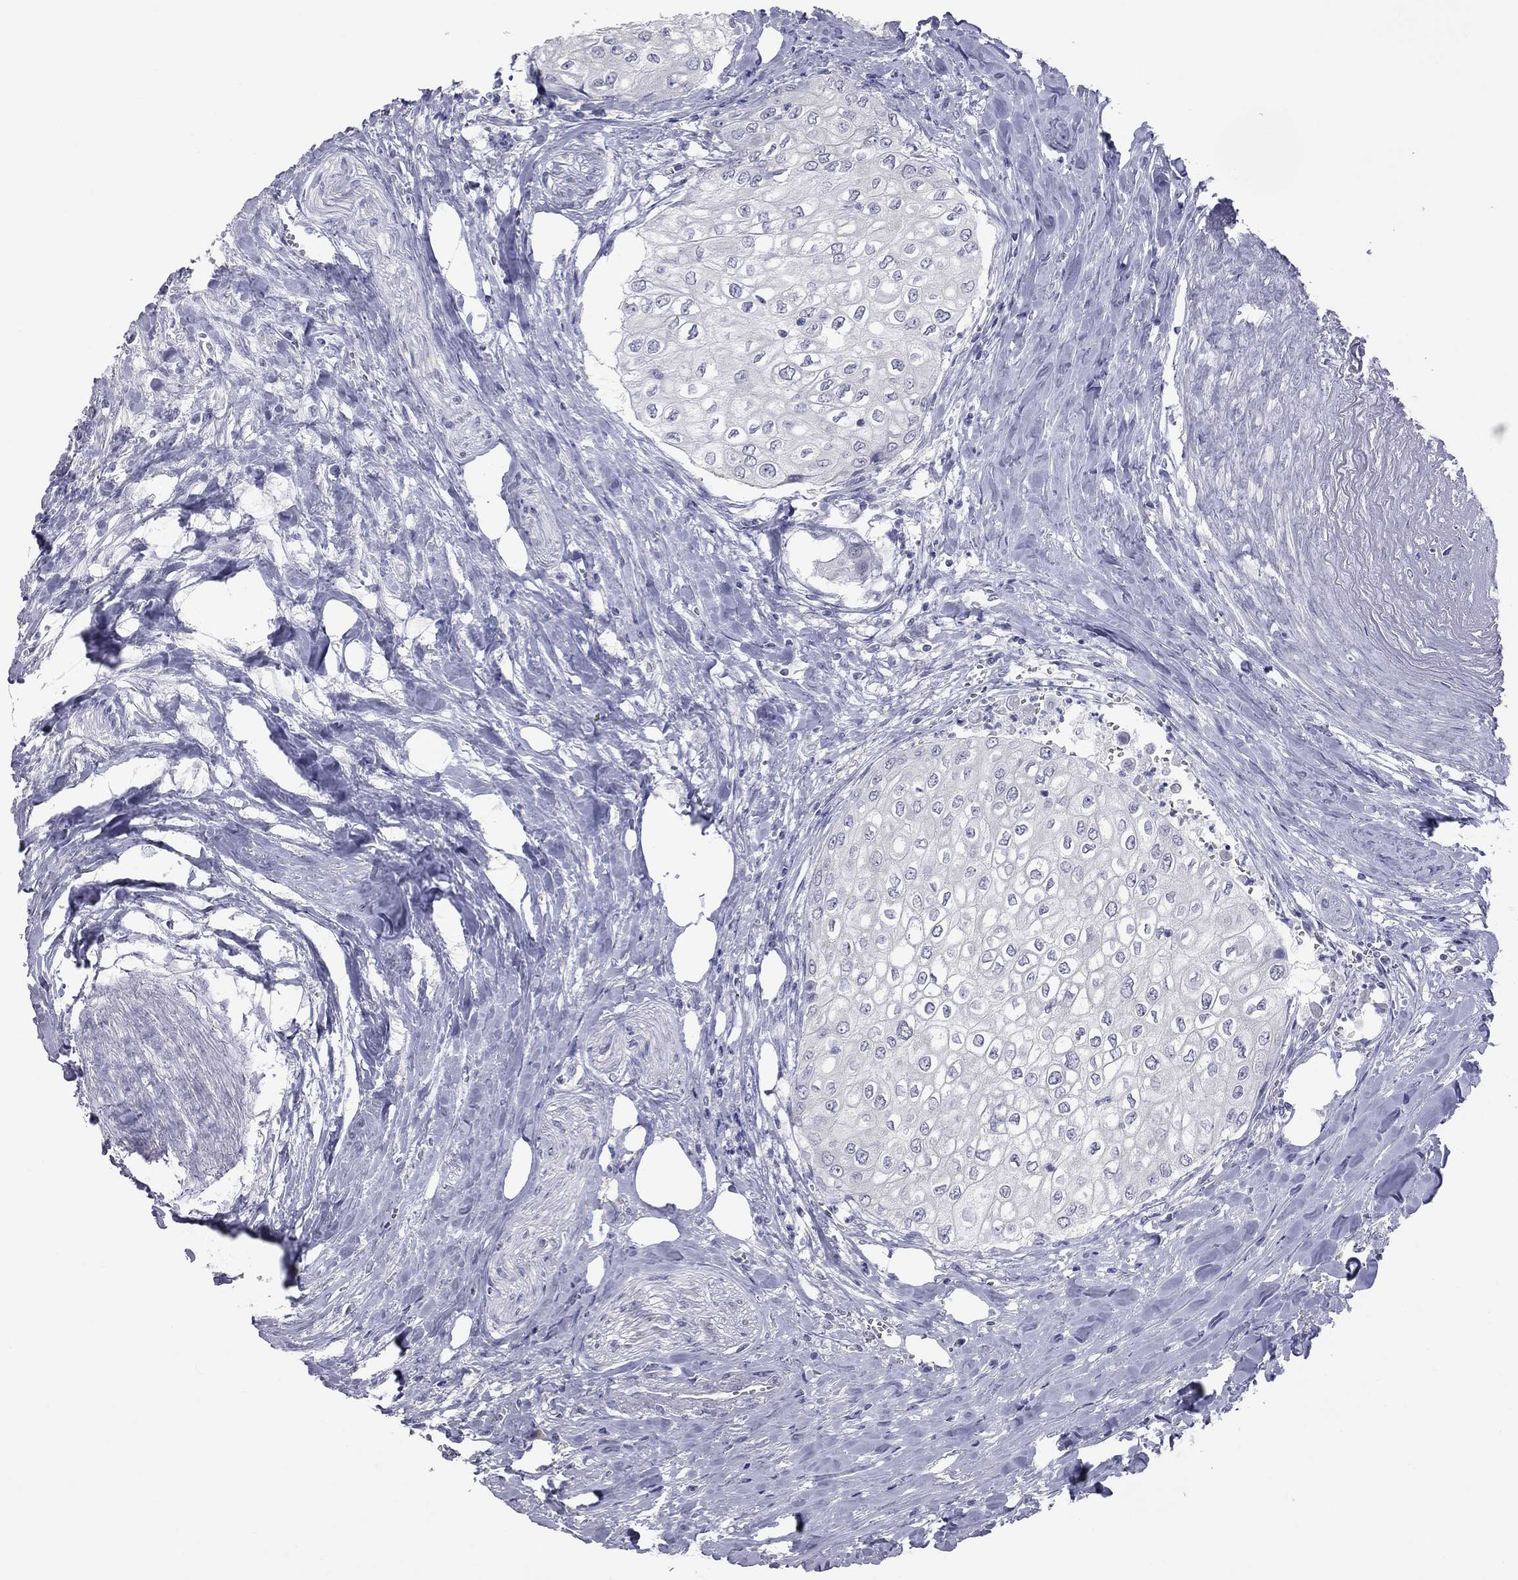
{"staining": {"intensity": "negative", "quantity": "none", "location": "none"}, "tissue": "urothelial cancer", "cell_type": "Tumor cells", "image_type": "cancer", "snomed": [{"axis": "morphology", "description": "Urothelial carcinoma, High grade"}, {"axis": "topography", "description": "Urinary bladder"}], "caption": "Immunohistochemical staining of urothelial cancer displays no significant staining in tumor cells. The staining is performed using DAB brown chromogen with nuclei counter-stained in using hematoxylin.", "gene": "HYLS1", "patient": {"sex": "male", "age": 62}}